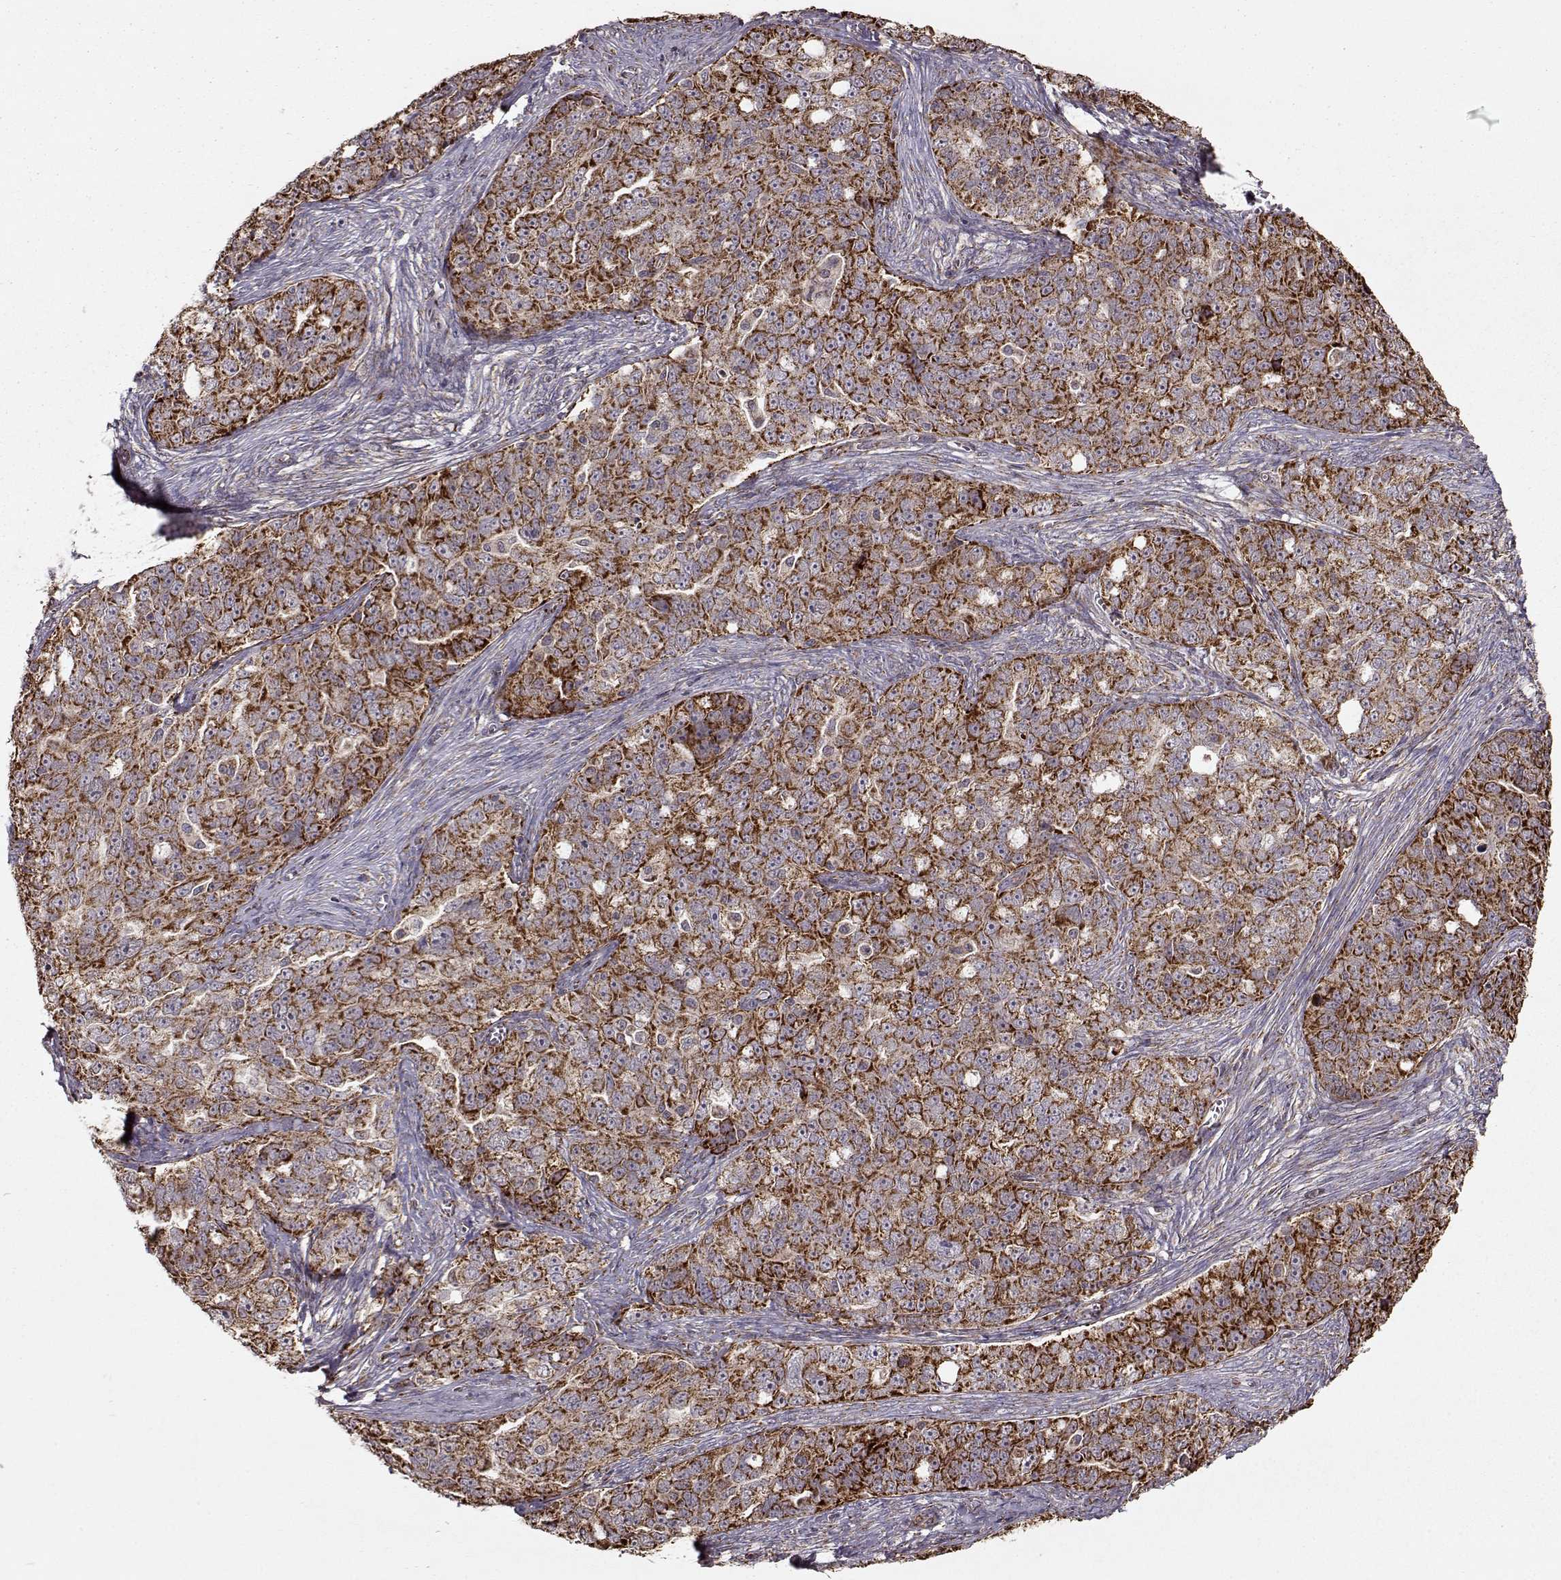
{"staining": {"intensity": "strong", "quantity": ">75%", "location": "cytoplasmic/membranous"}, "tissue": "ovarian cancer", "cell_type": "Tumor cells", "image_type": "cancer", "snomed": [{"axis": "morphology", "description": "Cystadenocarcinoma, serous, NOS"}, {"axis": "topography", "description": "Ovary"}], "caption": "The image exhibits staining of serous cystadenocarcinoma (ovarian), revealing strong cytoplasmic/membranous protein staining (brown color) within tumor cells. (Brightfield microscopy of DAB IHC at high magnification).", "gene": "CMTM3", "patient": {"sex": "female", "age": 51}}